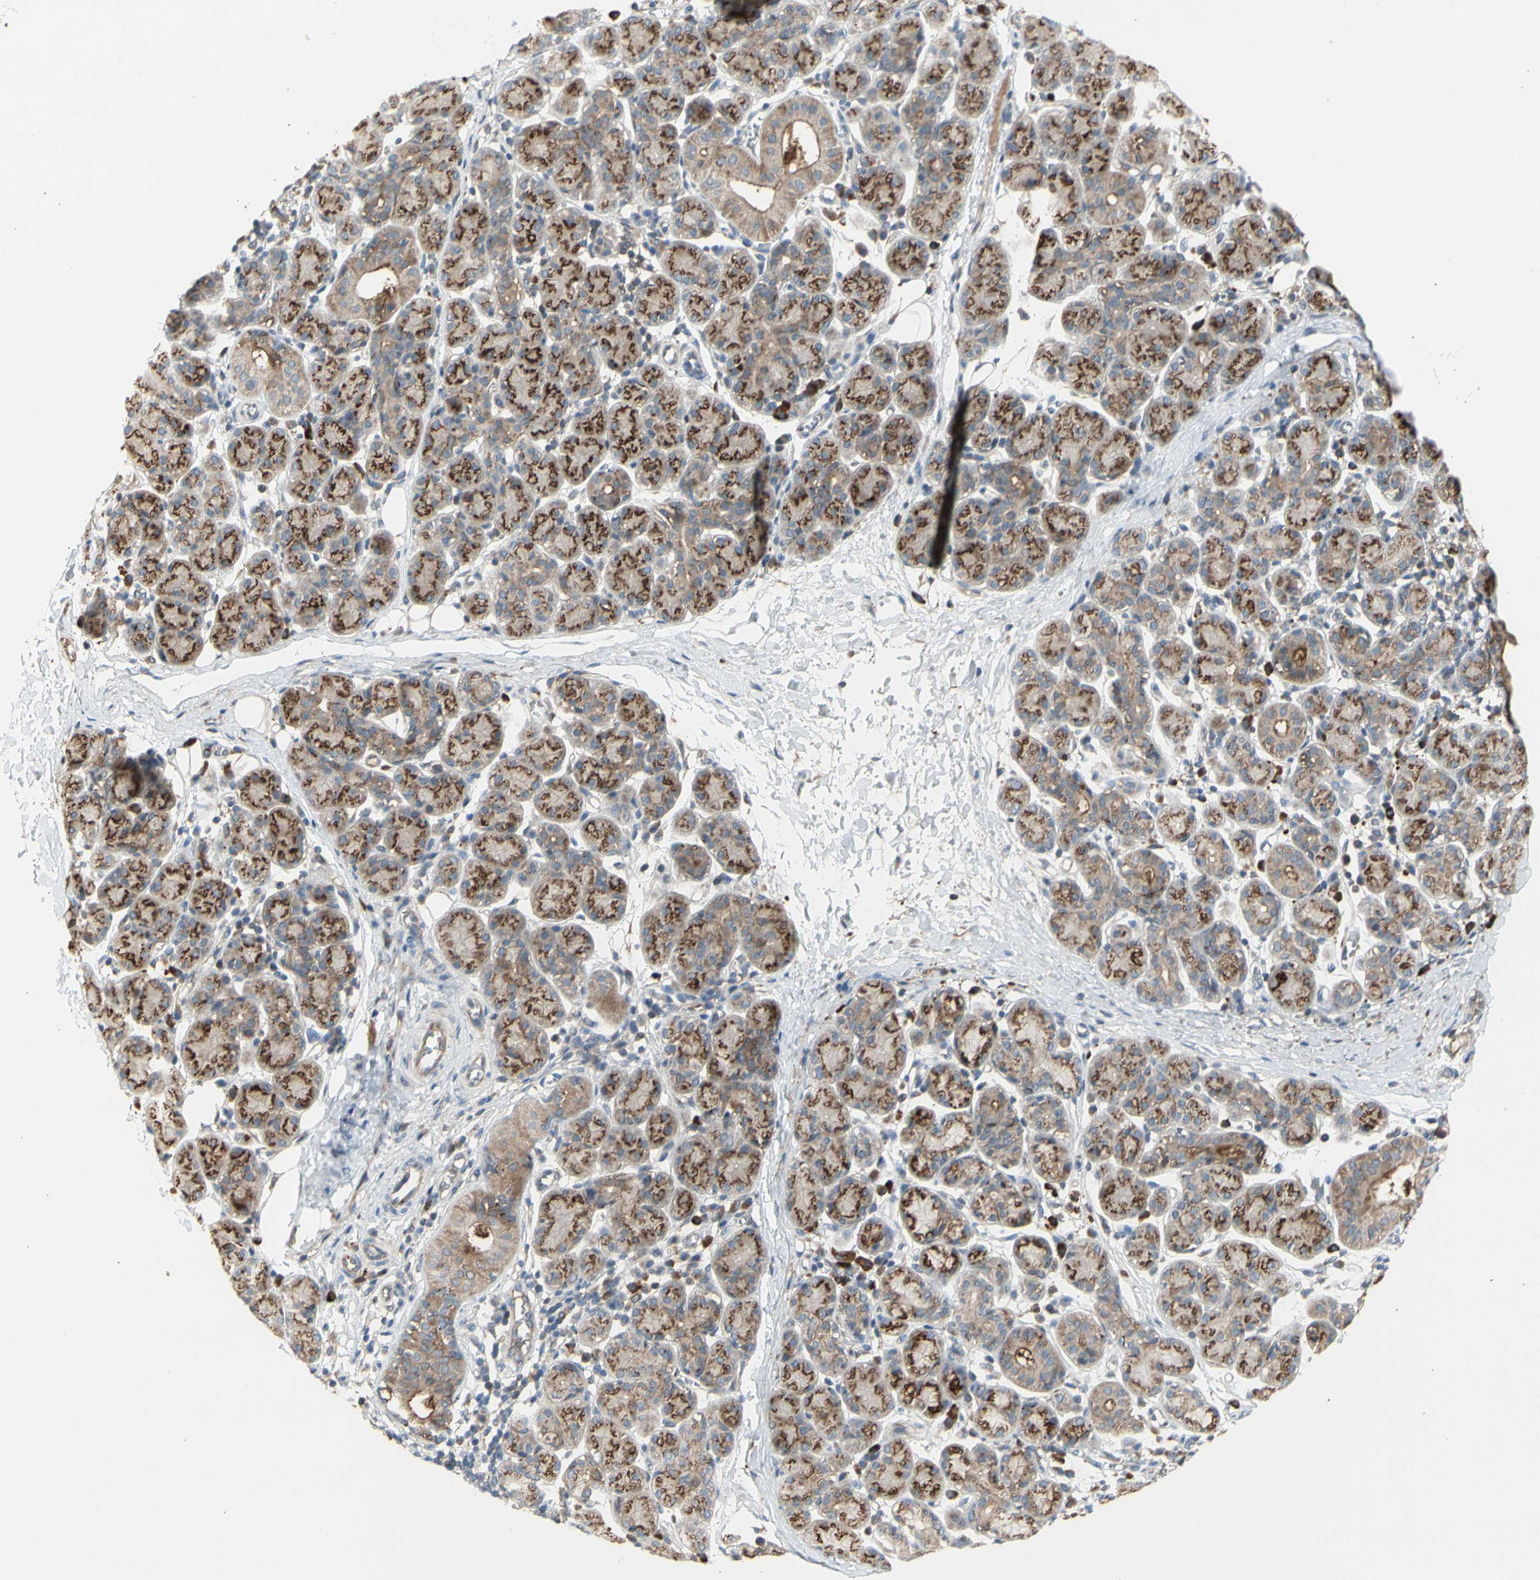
{"staining": {"intensity": "strong", "quantity": ">75%", "location": "cytoplasmic/membranous"}, "tissue": "salivary gland", "cell_type": "Glandular cells", "image_type": "normal", "snomed": [{"axis": "morphology", "description": "Normal tissue, NOS"}, {"axis": "topography", "description": "Skeletal muscle"}, {"axis": "topography", "description": "Oral tissue"}, {"axis": "topography", "description": "Salivary gland"}, {"axis": "topography", "description": "Peripheral nerve tissue"}], "caption": "Approximately >75% of glandular cells in unremarkable salivary gland reveal strong cytoplasmic/membranous protein staining as visualized by brown immunohistochemical staining.", "gene": "GALNT5", "patient": {"sex": "male", "age": 54}}